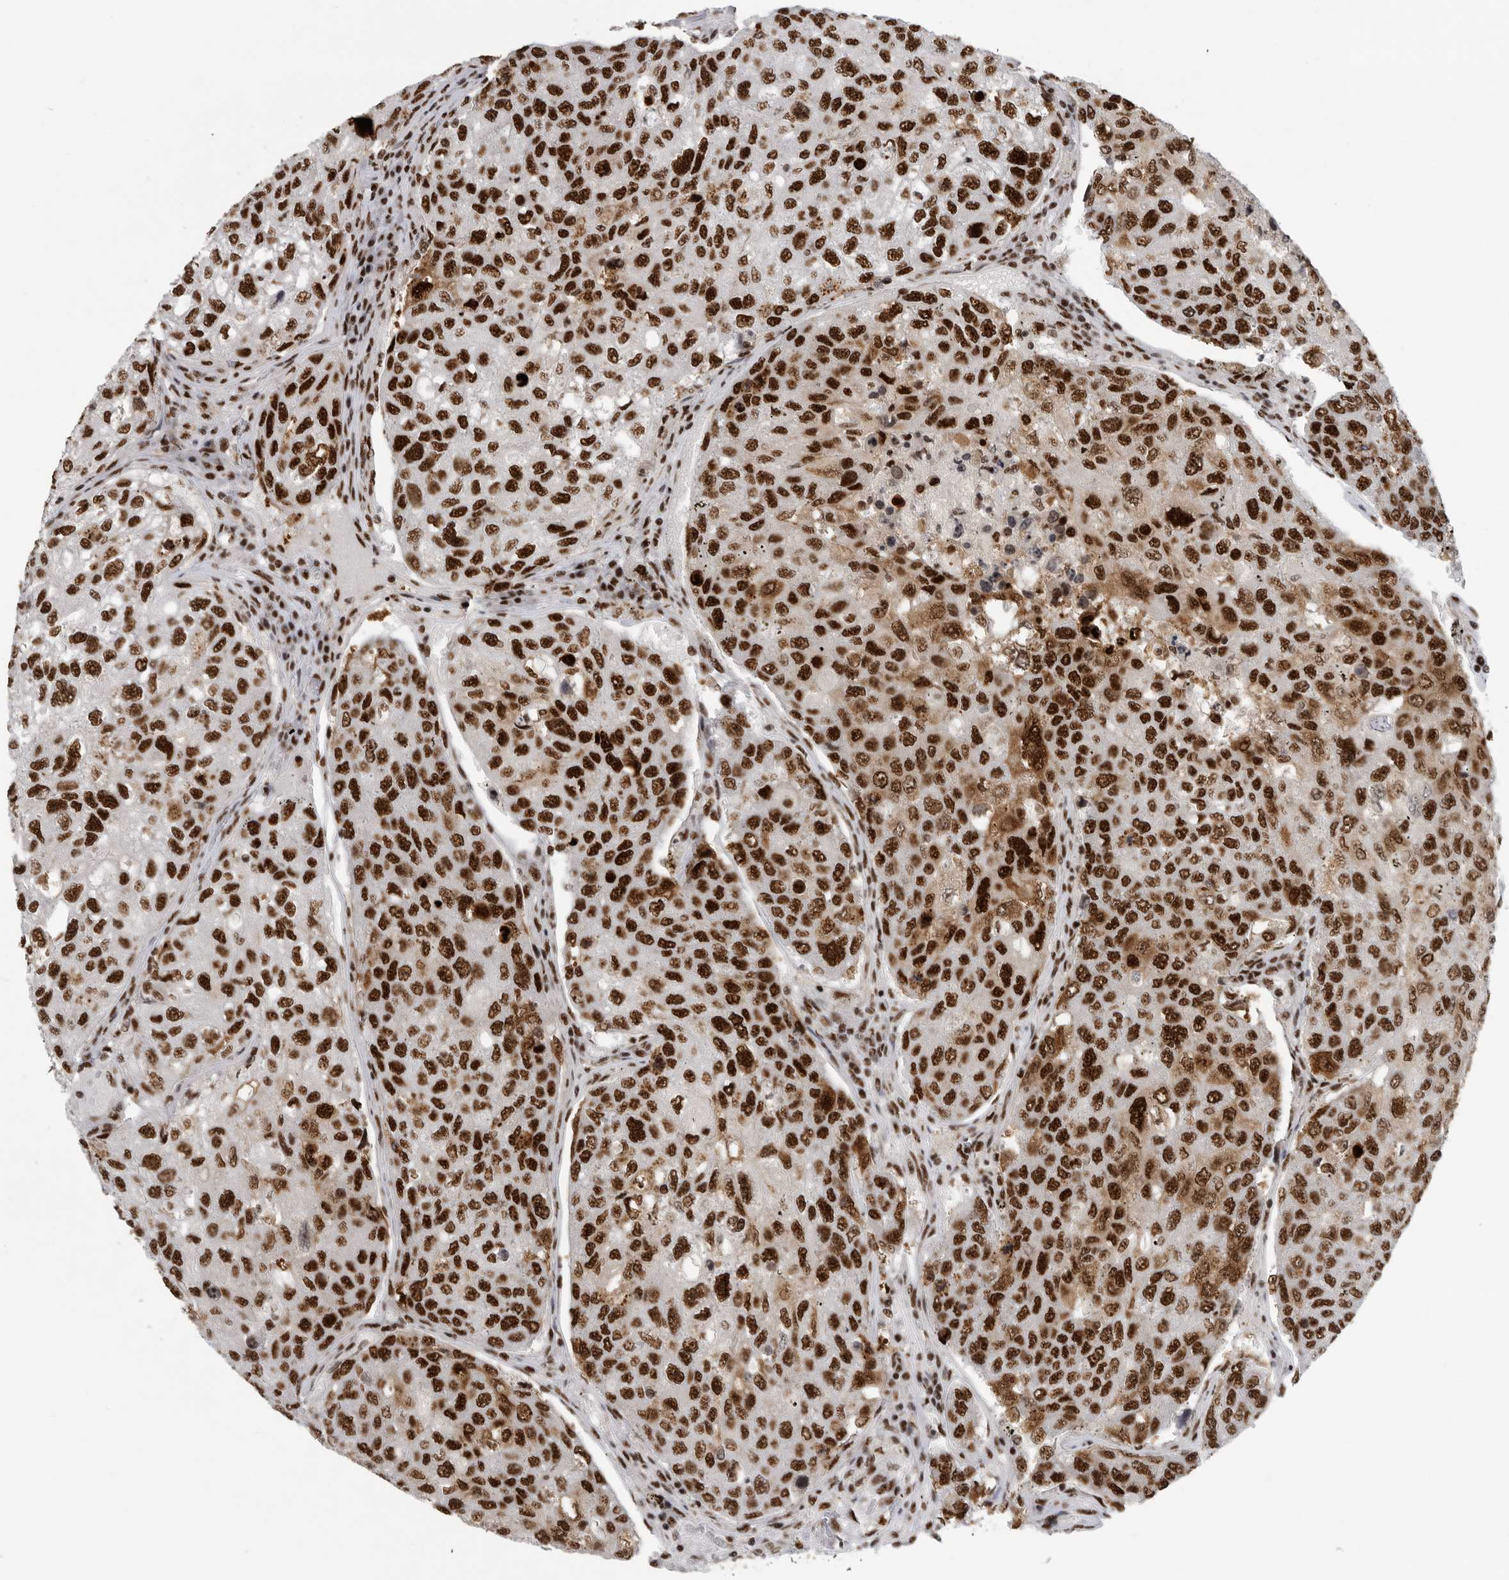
{"staining": {"intensity": "strong", "quantity": ">75%", "location": "nuclear"}, "tissue": "urothelial cancer", "cell_type": "Tumor cells", "image_type": "cancer", "snomed": [{"axis": "morphology", "description": "Urothelial carcinoma, High grade"}, {"axis": "topography", "description": "Lymph node"}, {"axis": "topography", "description": "Urinary bladder"}], "caption": "Immunohistochemistry of human urothelial cancer shows high levels of strong nuclear positivity in about >75% of tumor cells. (Brightfield microscopy of DAB IHC at high magnification).", "gene": "BCLAF1", "patient": {"sex": "male", "age": 51}}